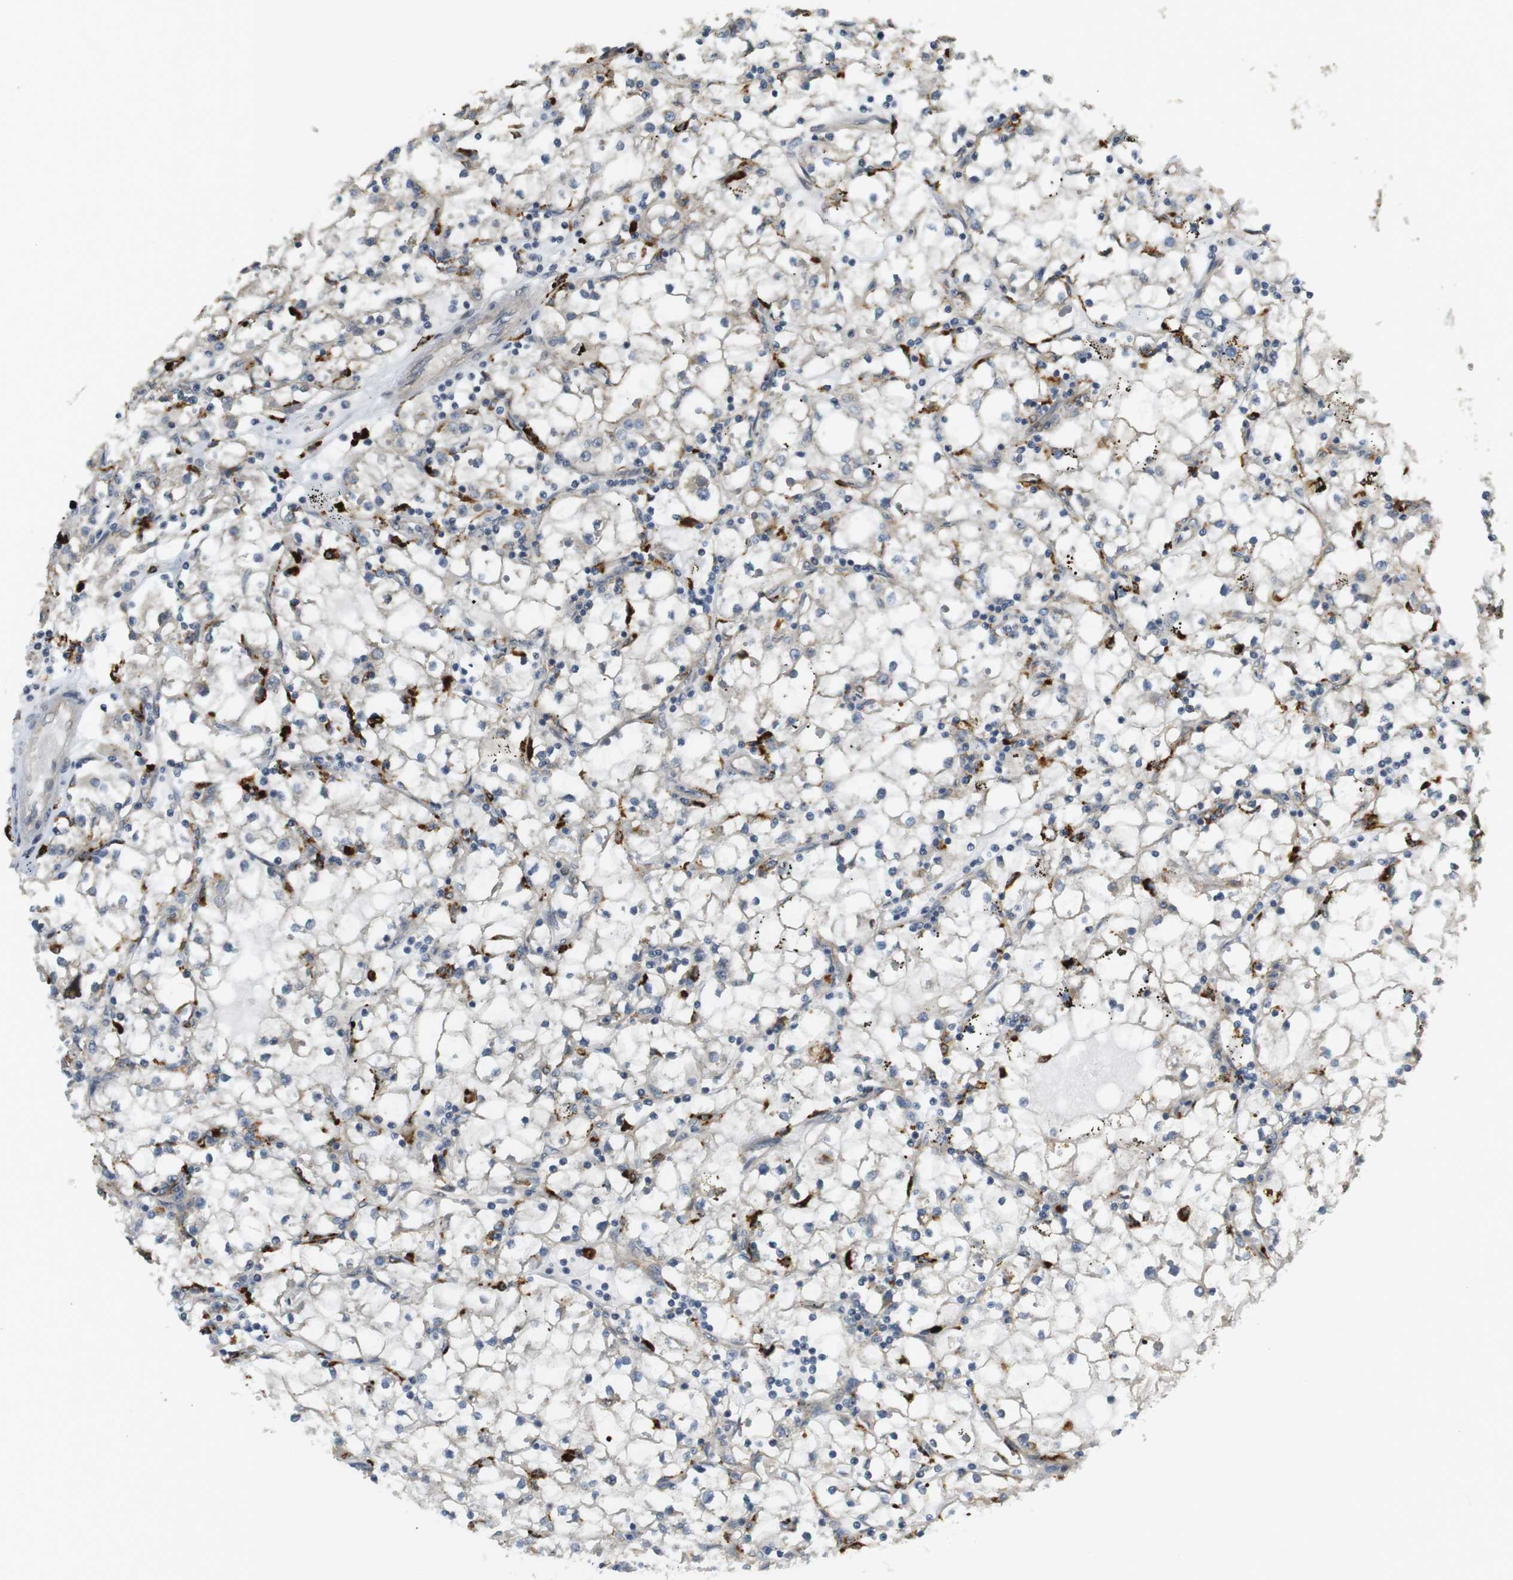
{"staining": {"intensity": "negative", "quantity": "none", "location": "none"}, "tissue": "renal cancer", "cell_type": "Tumor cells", "image_type": "cancer", "snomed": [{"axis": "morphology", "description": "Adenocarcinoma, NOS"}, {"axis": "topography", "description": "Kidney"}], "caption": "Human renal cancer (adenocarcinoma) stained for a protein using immunohistochemistry (IHC) demonstrates no staining in tumor cells.", "gene": "TSPAN9", "patient": {"sex": "male", "age": 56}}